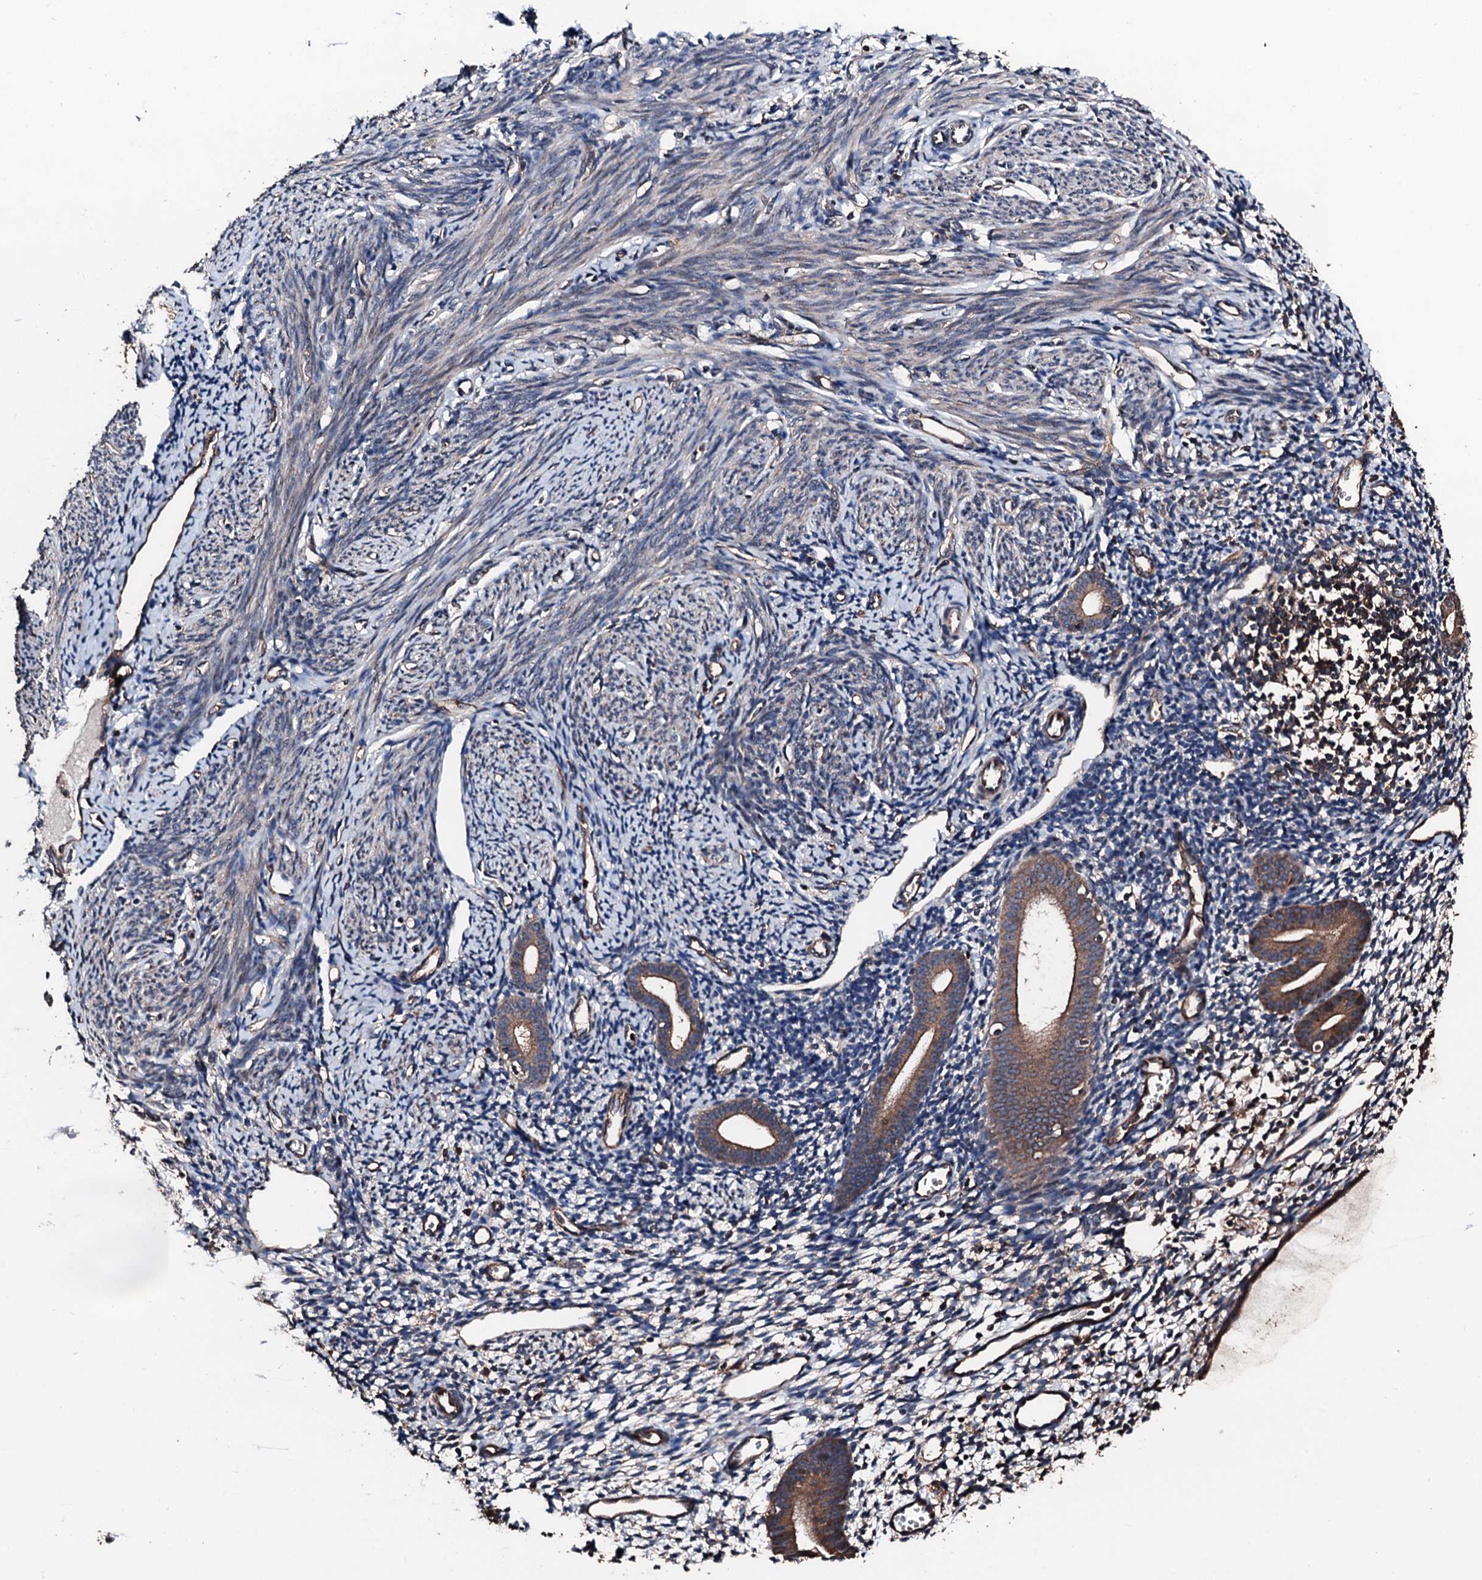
{"staining": {"intensity": "negative", "quantity": "none", "location": "none"}, "tissue": "endometrium", "cell_type": "Cells in endometrial stroma", "image_type": "normal", "snomed": [{"axis": "morphology", "description": "Normal tissue, NOS"}, {"axis": "topography", "description": "Endometrium"}], "caption": "Immunohistochemical staining of benign endometrium shows no significant positivity in cells in endometrial stroma. The staining was performed using DAB (3,3'-diaminobenzidine) to visualize the protein expression in brown, while the nuclei were stained in blue with hematoxylin (Magnification: 20x).", "gene": "KIF18A", "patient": {"sex": "female", "age": 56}}